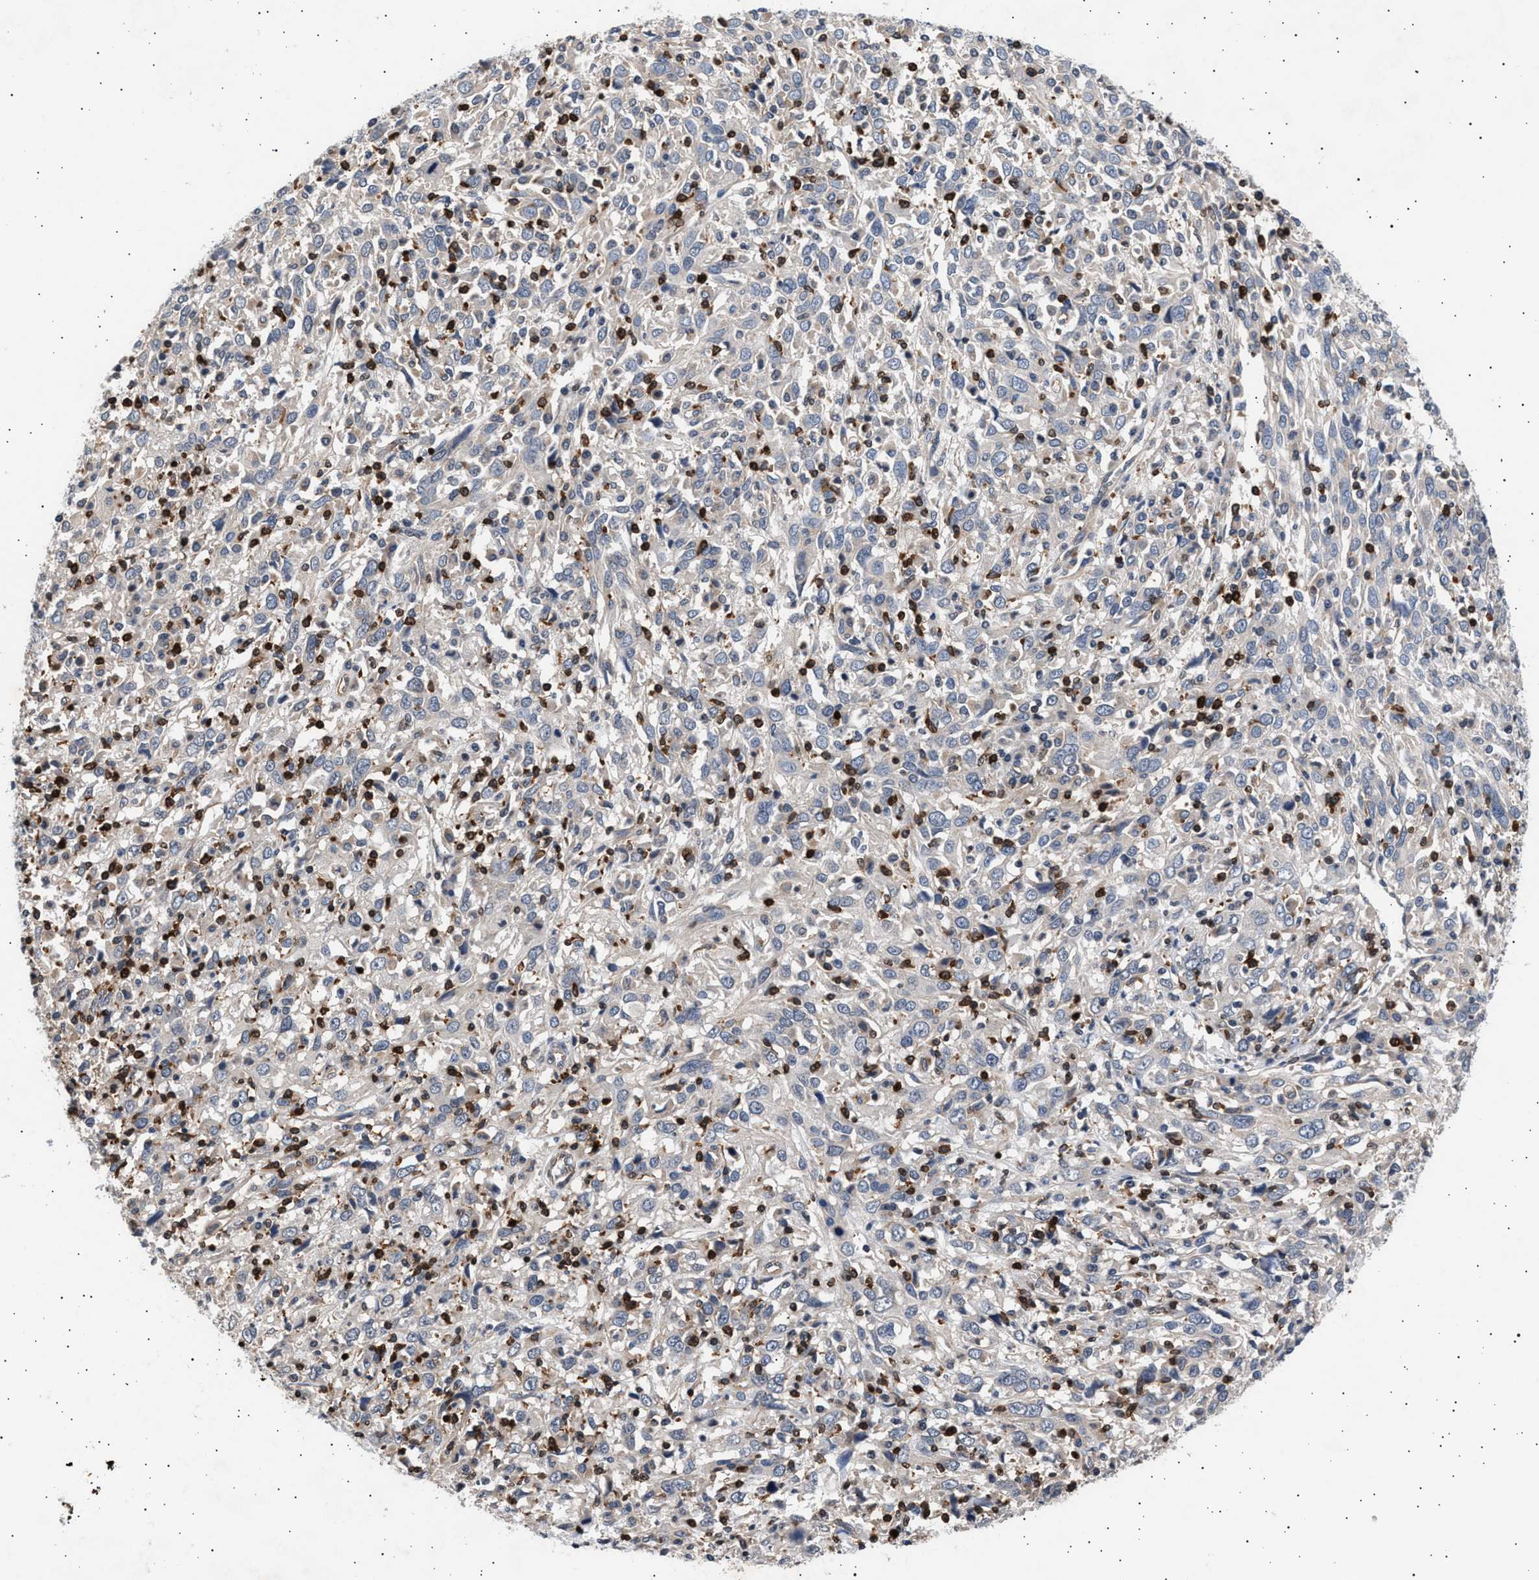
{"staining": {"intensity": "negative", "quantity": "none", "location": "none"}, "tissue": "cervical cancer", "cell_type": "Tumor cells", "image_type": "cancer", "snomed": [{"axis": "morphology", "description": "Squamous cell carcinoma, NOS"}, {"axis": "topography", "description": "Cervix"}], "caption": "Tumor cells are negative for protein expression in human cervical squamous cell carcinoma. (Immunohistochemistry (ihc), brightfield microscopy, high magnification).", "gene": "GRAP2", "patient": {"sex": "female", "age": 46}}